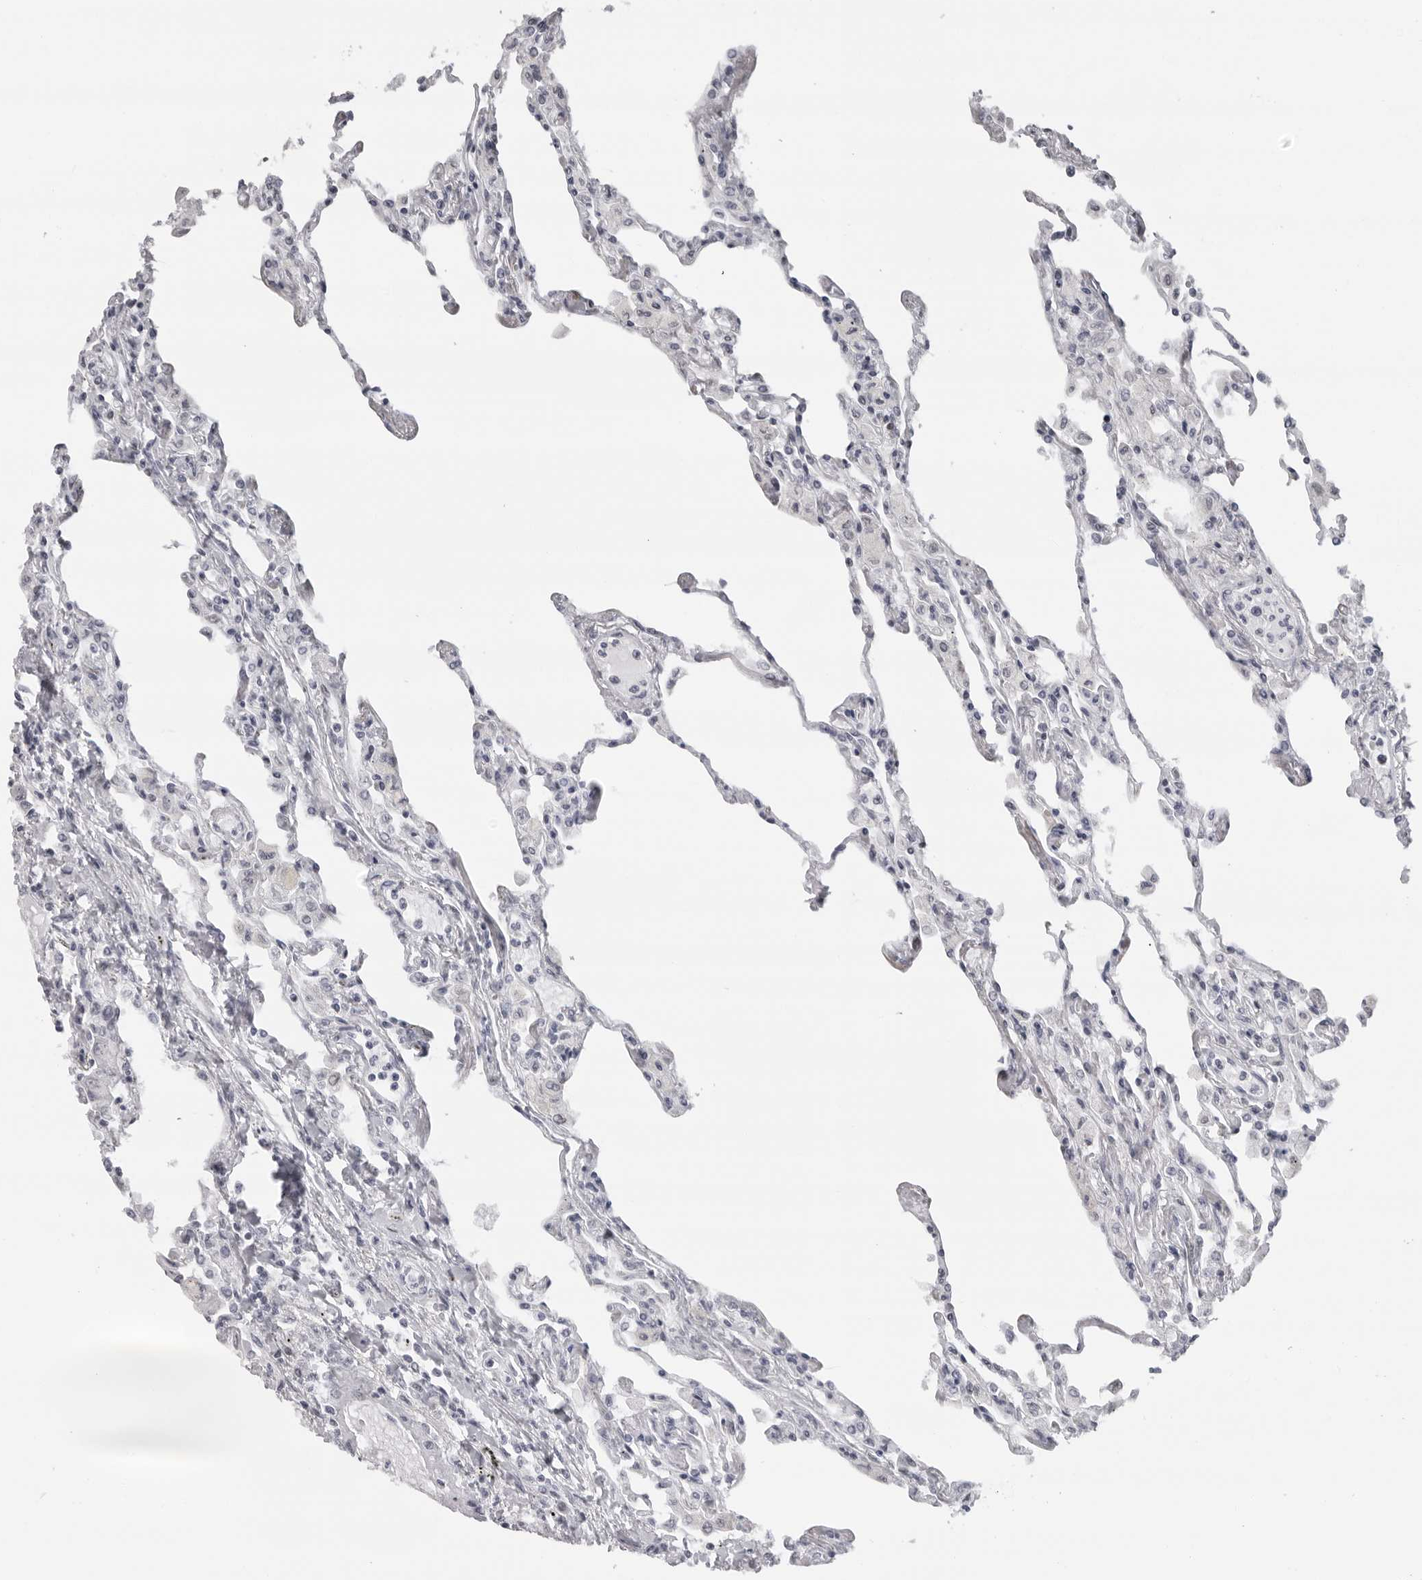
{"staining": {"intensity": "negative", "quantity": "none", "location": "none"}, "tissue": "lung", "cell_type": "Alveolar cells", "image_type": "normal", "snomed": [{"axis": "morphology", "description": "Normal tissue, NOS"}, {"axis": "topography", "description": "Bronchus"}, {"axis": "topography", "description": "Lung"}], "caption": "Immunohistochemical staining of unremarkable human lung shows no significant positivity in alveolar cells. (Stains: DAB (3,3'-diaminobenzidine) IHC with hematoxylin counter stain, Microscopy: brightfield microscopy at high magnification).", "gene": "ESPN", "patient": {"sex": "female", "age": 49}}